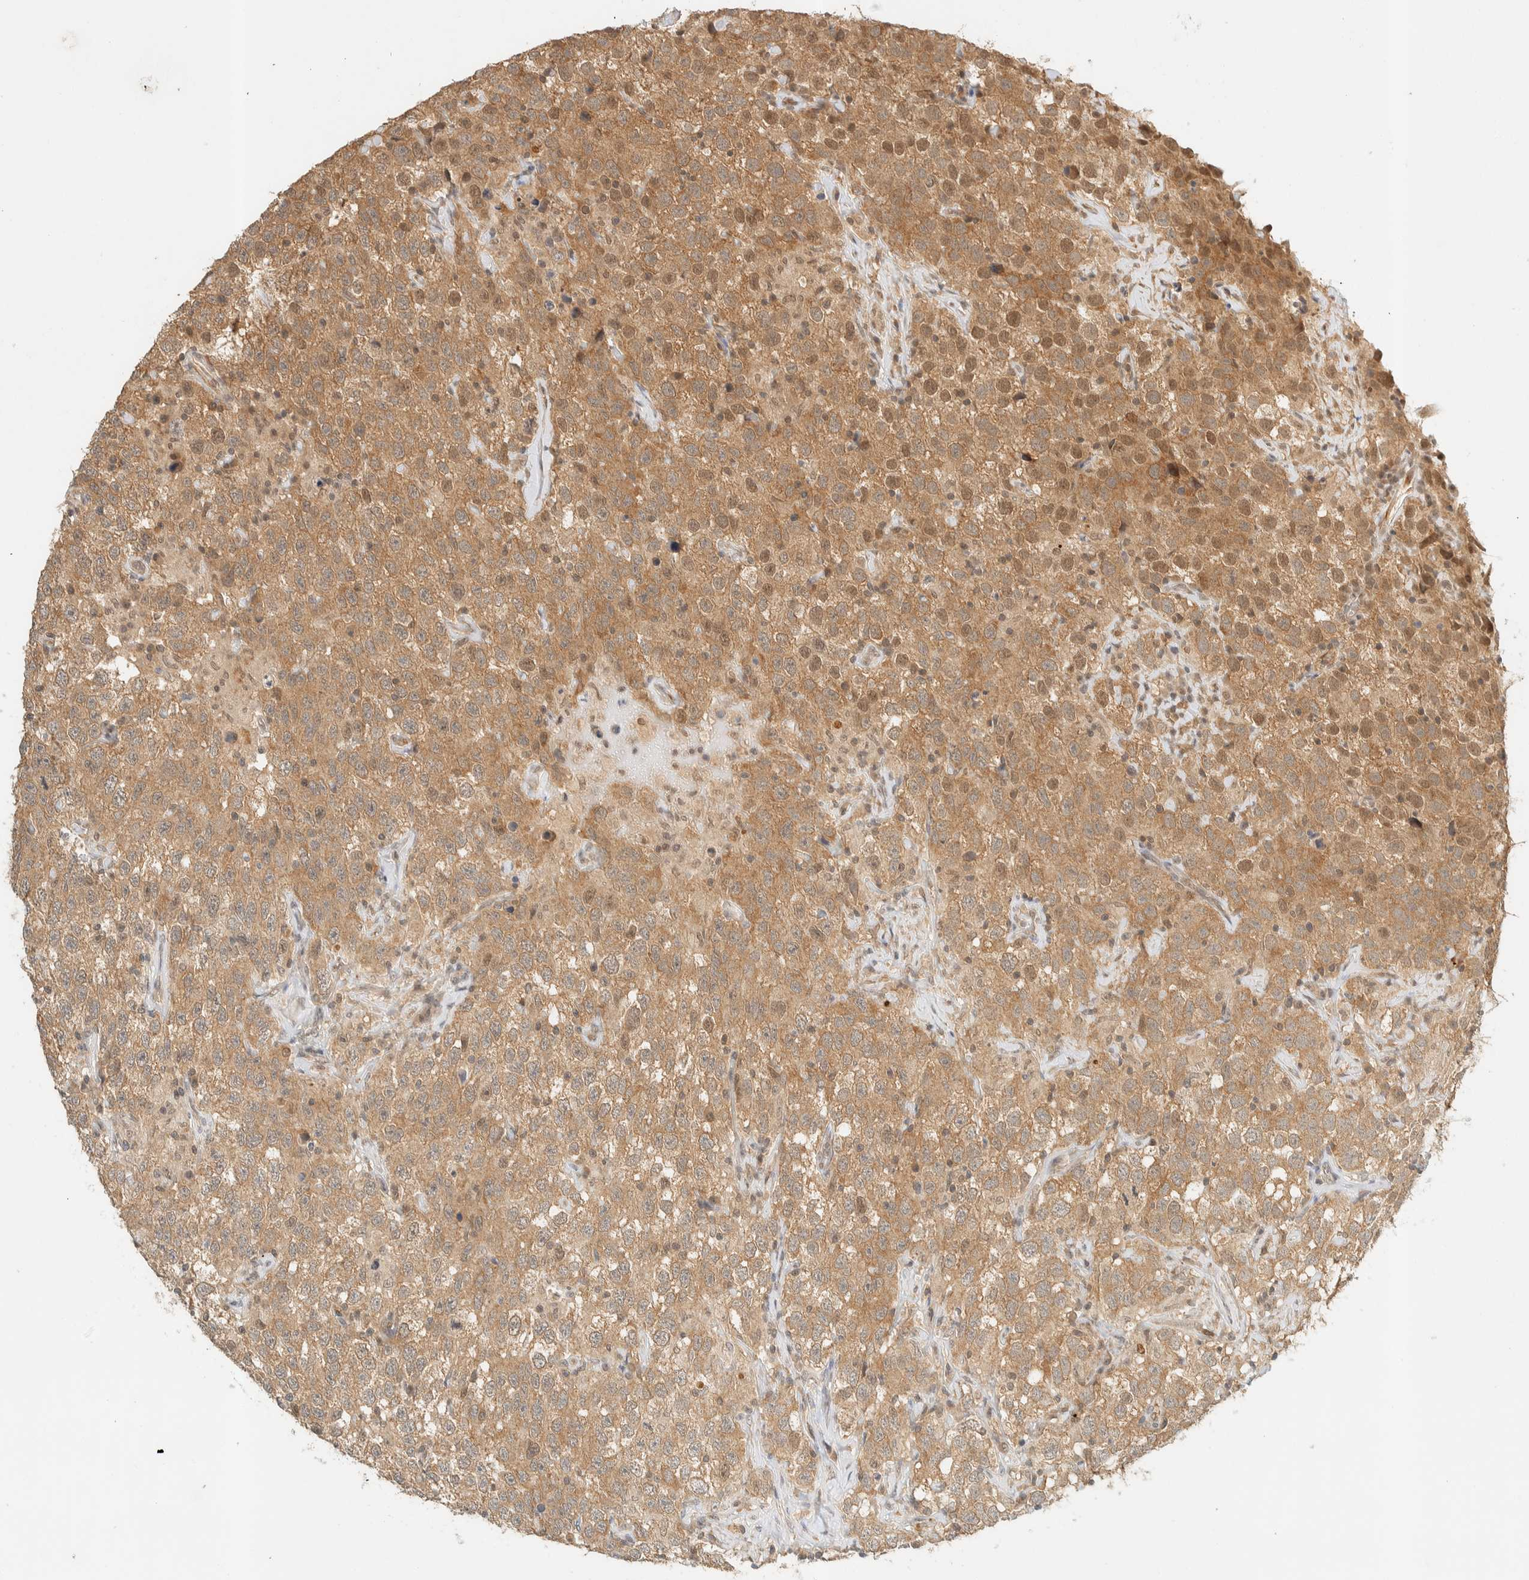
{"staining": {"intensity": "moderate", "quantity": ">75%", "location": "cytoplasmic/membranous,nuclear"}, "tissue": "testis cancer", "cell_type": "Tumor cells", "image_type": "cancer", "snomed": [{"axis": "morphology", "description": "Seminoma, NOS"}, {"axis": "topography", "description": "Testis"}], "caption": "Immunohistochemical staining of human seminoma (testis) demonstrates moderate cytoplasmic/membranous and nuclear protein positivity in about >75% of tumor cells.", "gene": "KIFAP3", "patient": {"sex": "male", "age": 41}}